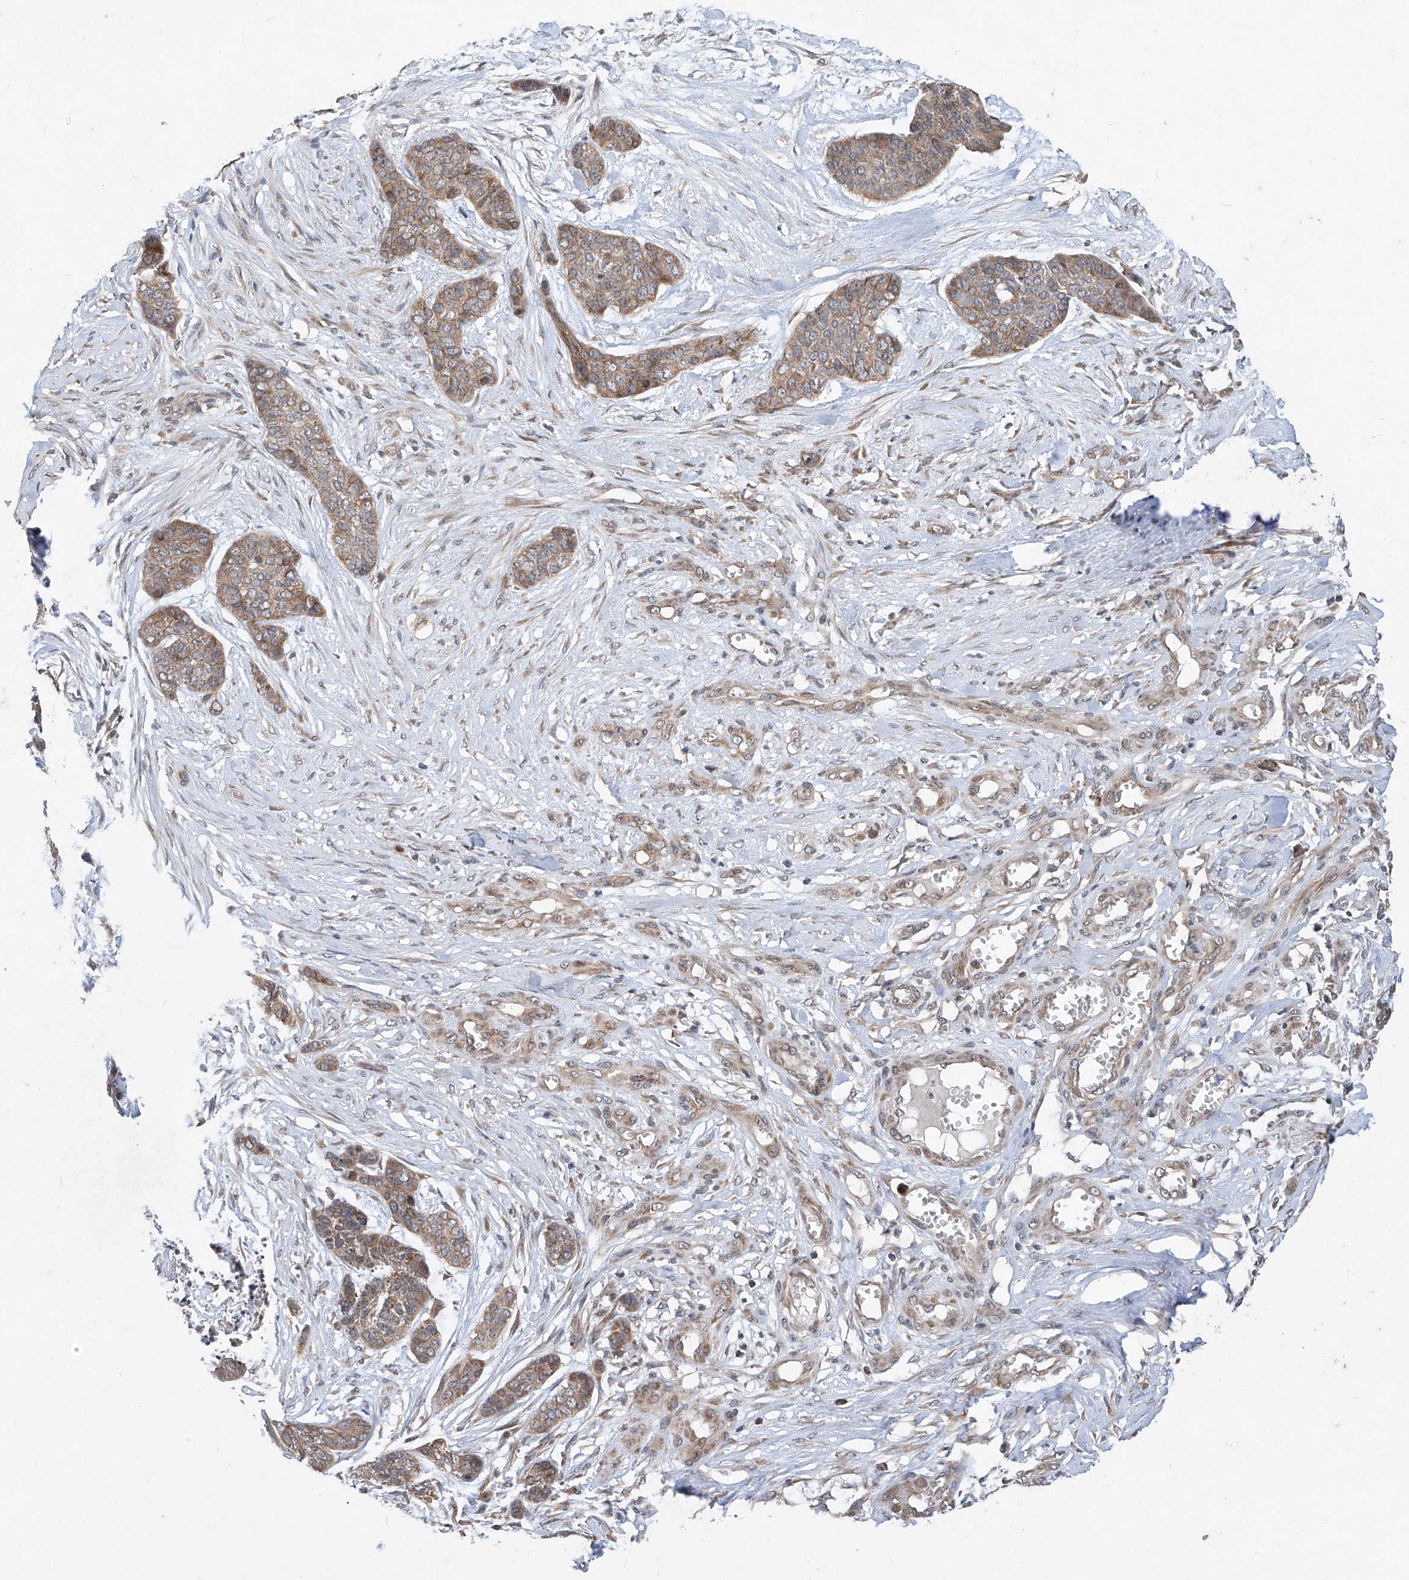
{"staining": {"intensity": "weak", "quantity": "25%-75%", "location": "cytoplasmic/membranous"}, "tissue": "skin cancer", "cell_type": "Tumor cells", "image_type": "cancer", "snomed": [{"axis": "morphology", "description": "Basal cell carcinoma"}, {"axis": "topography", "description": "Skin"}], "caption": "The photomicrograph demonstrates staining of basal cell carcinoma (skin), revealing weak cytoplasmic/membranous protein expression (brown color) within tumor cells. (DAB (3,3'-diaminobenzidine) IHC, brown staining for protein, blue staining for nuclei).", "gene": "RPL34", "patient": {"sex": "female", "age": 64}}